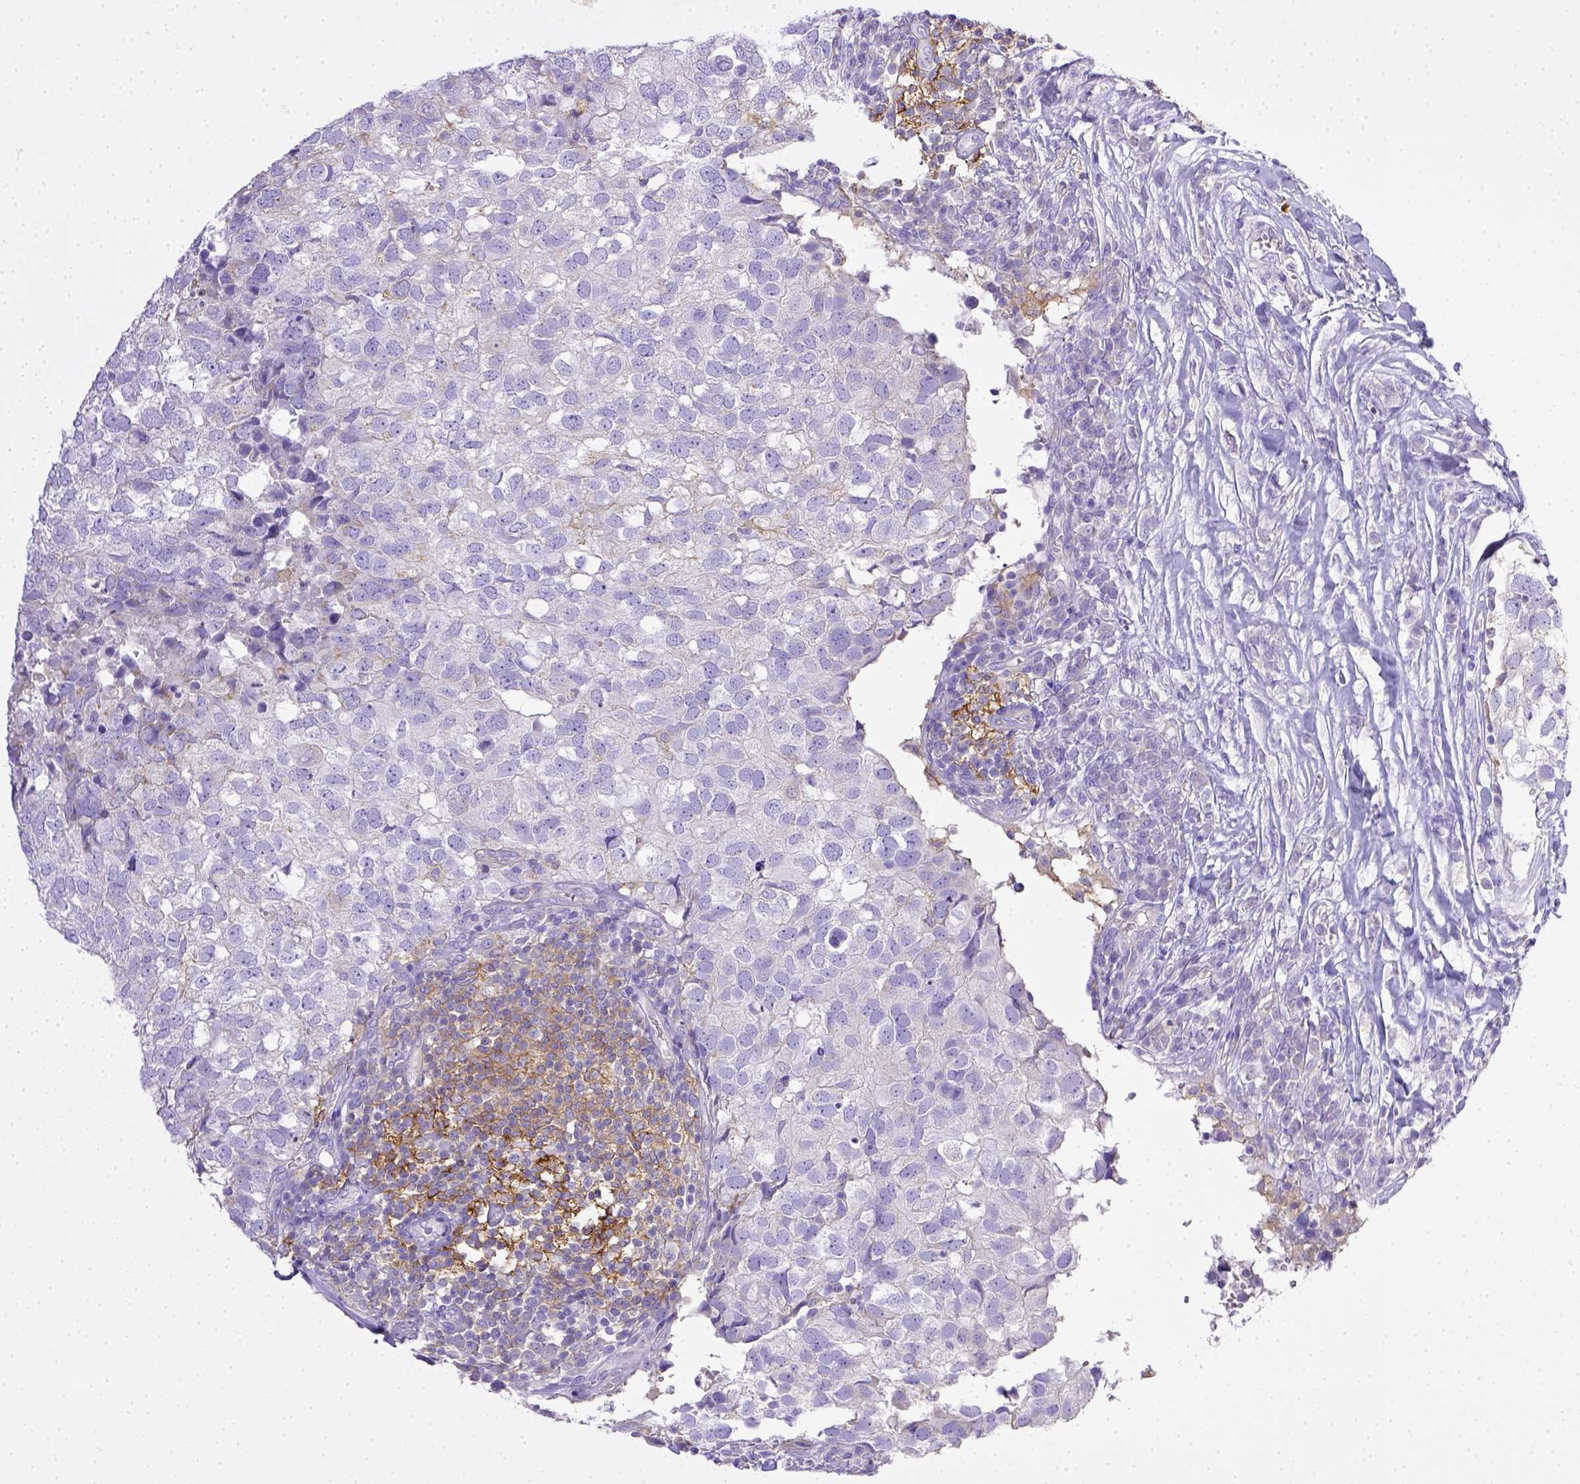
{"staining": {"intensity": "negative", "quantity": "none", "location": "none"}, "tissue": "breast cancer", "cell_type": "Tumor cells", "image_type": "cancer", "snomed": [{"axis": "morphology", "description": "Duct carcinoma"}, {"axis": "topography", "description": "Breast"}], "caption": "A histopathology image of human breast cancer (infiltrating ductal carcinoma) is negative for staining in tumor cells.", "gene": "CD40", "patient": {"sex": "female", "age": 30}}